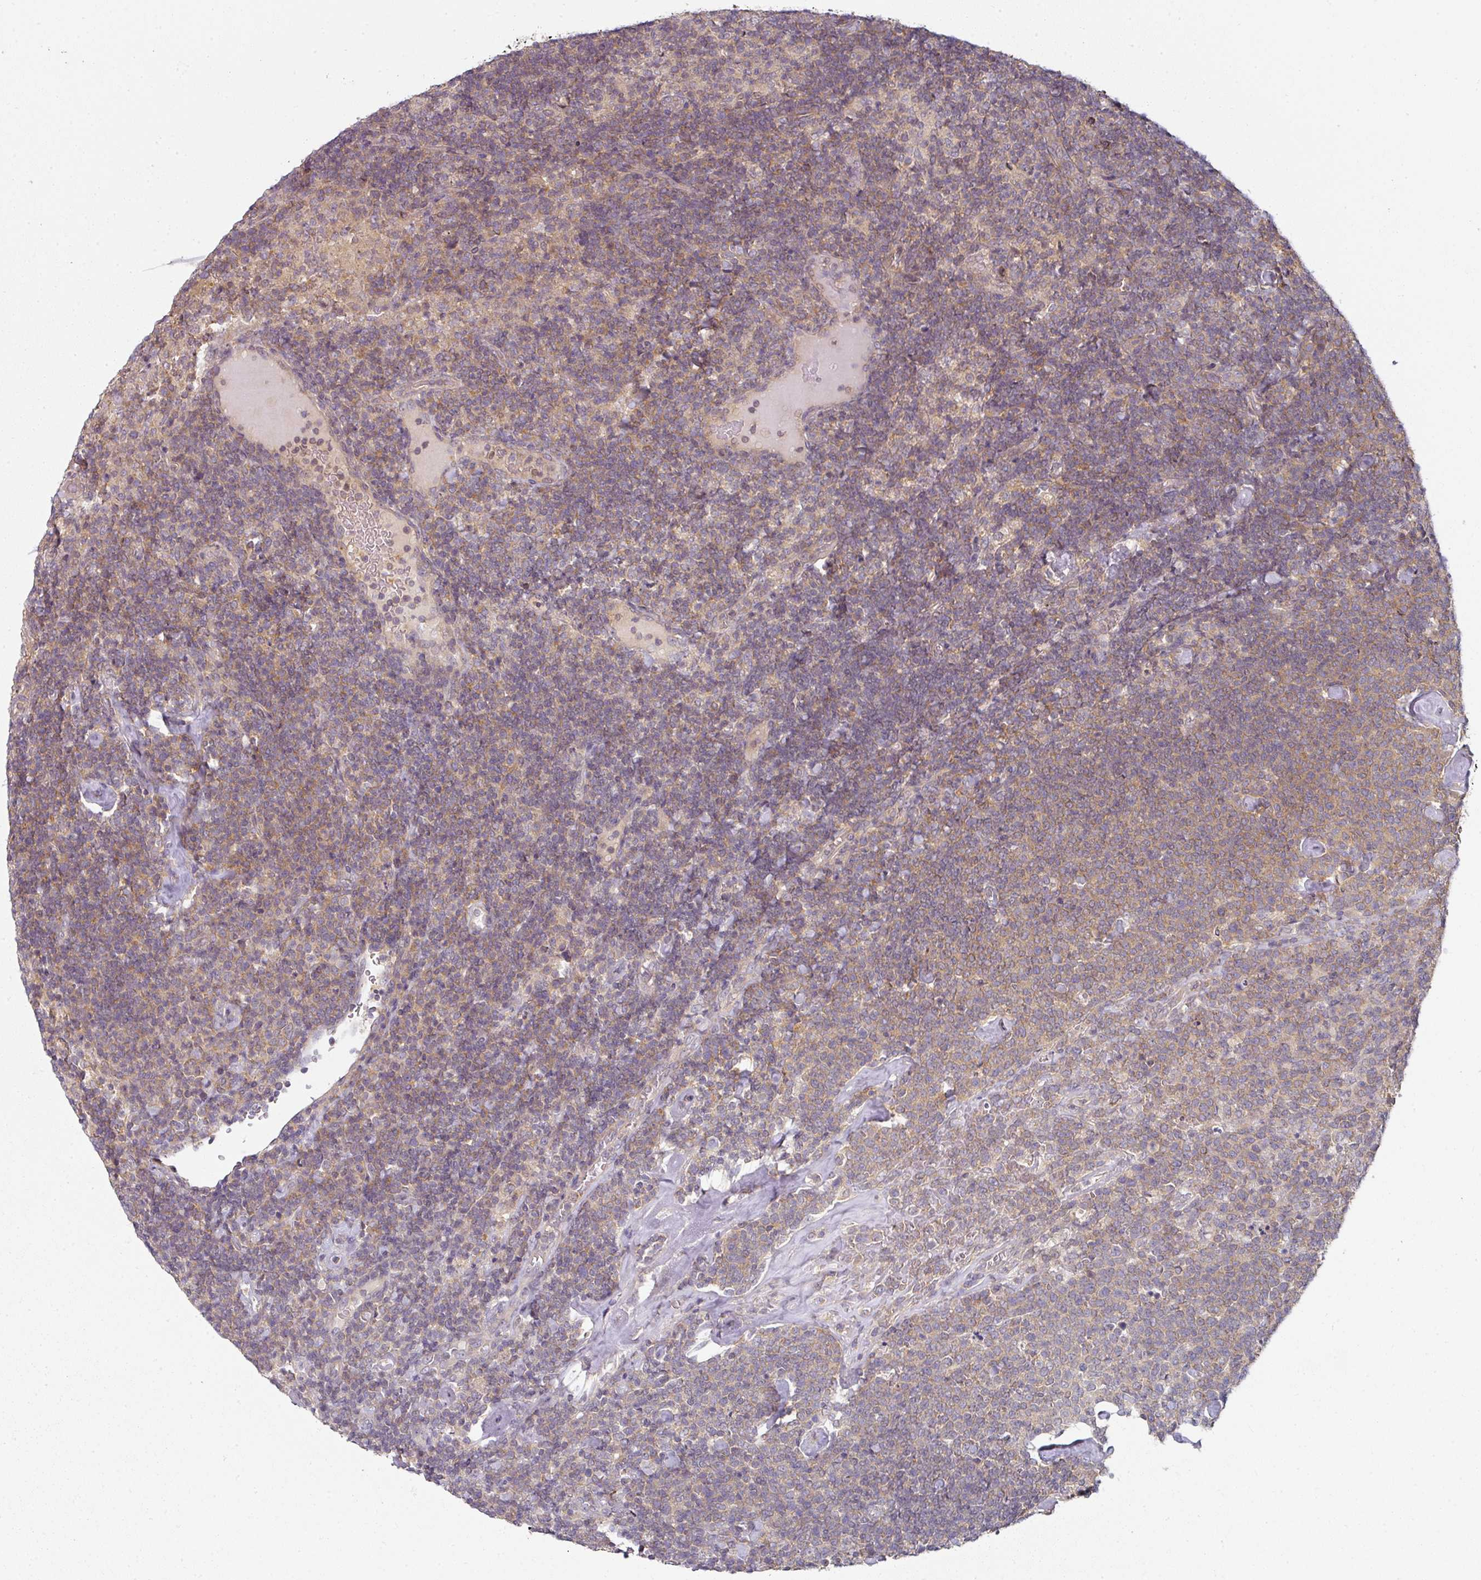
{"staining": {"intensity": "weak", "quantity": ">75%", "location": "cytoplasmic/membranous"}, "tissue": "lymphoma", "cell_type": "Tumor cells", "image_type": "cancer", "snomed": [{"axis": "morphology", "description": "Malignant lymphoma, non-Hodgkin's type, High grade"}, {"axis": "topography", "description": "Lymph node"}], "caption": "Approximately >75% of tumor cells in human lymphoma display weak cytoplasmic/membranous protein staining as visualized by brown immunohistochemical staining.", "gene": "MAP2K2", "patient": {"sex": "male", "age": 61}}